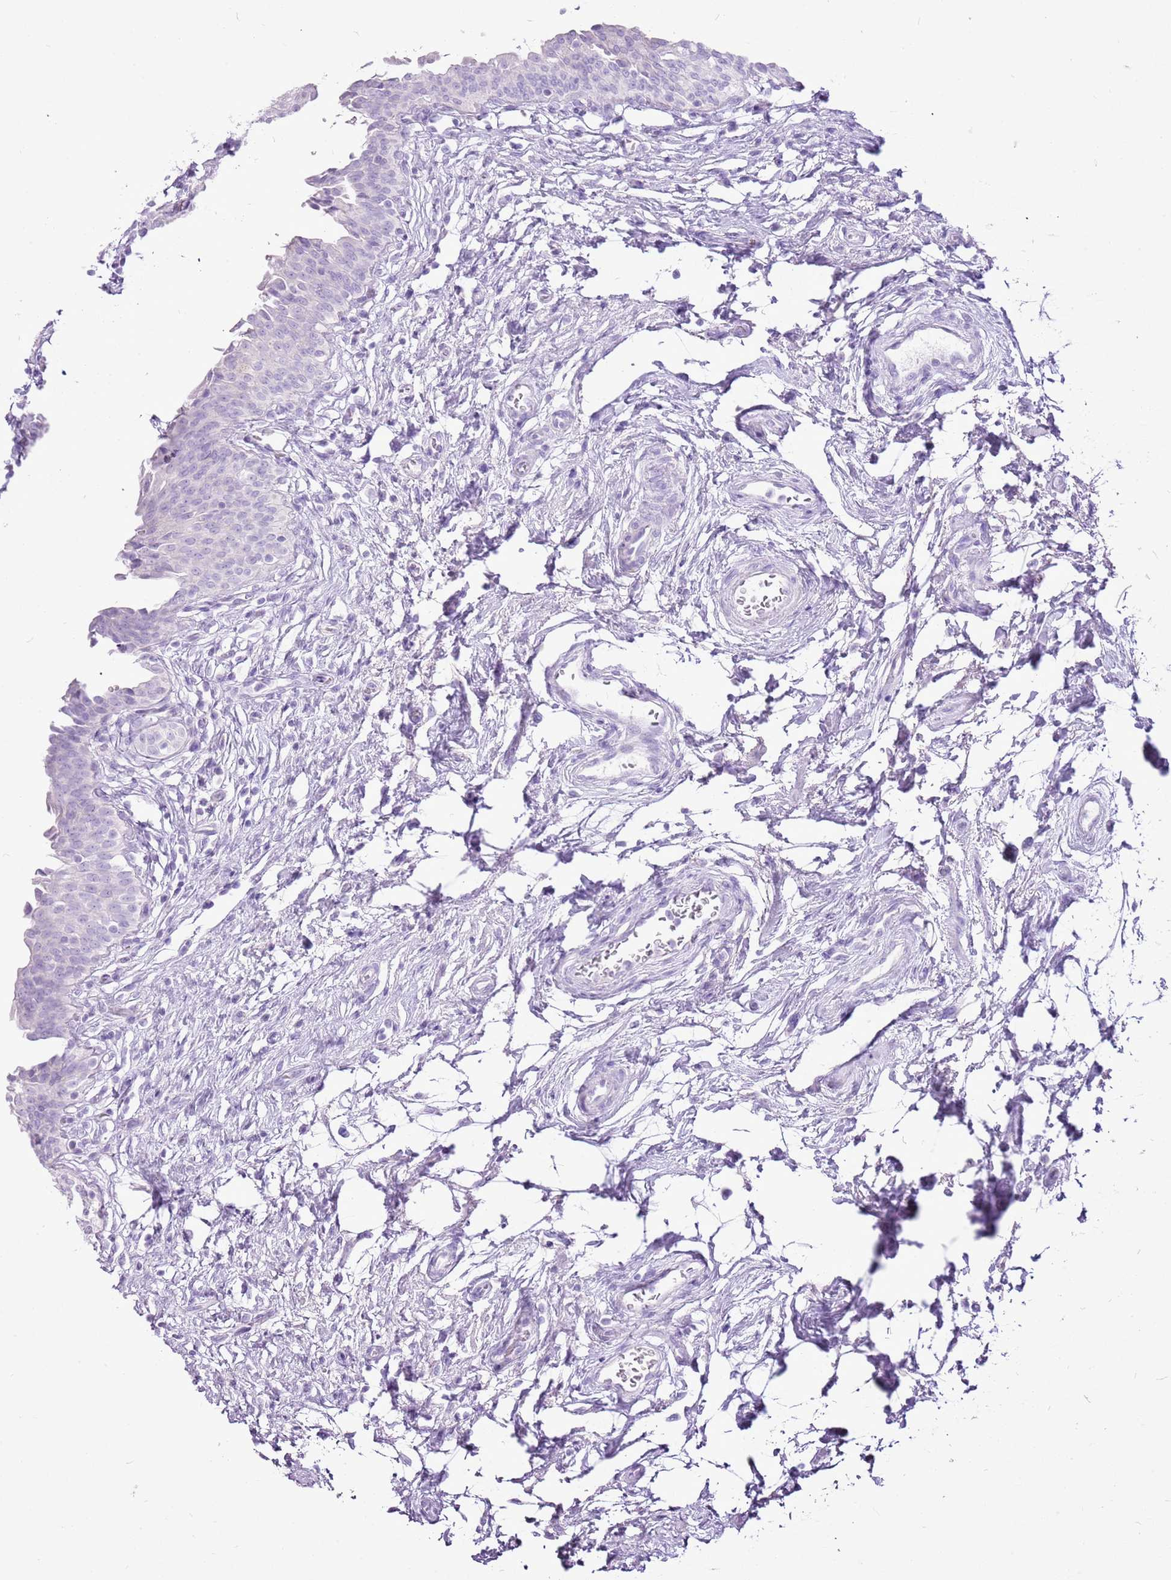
{"staining": {"intensity": "negative", "quantity": "none", "location": "none"}, "tissue": "urinary bladder", "cell_type": "Urothelial cells", "image_type": "normal", "snomed": [{"axis": "morphology", "description": "Normal tissue, NOS"}, {"axis": "topography", "description": "Urinary bladder"}], "caption": "Urinary bladder was stained to show a protein in brown. There is no significant staining in urothelial cells. Brightfield microscopy of immunohistochemistry stained with DAB (3,3'-diaminobenzidine) (brown) and hematoxylin (blue), captured at high magnification.", "gene": "CNFN", "patient": {"sex": "male", "age": 83}}